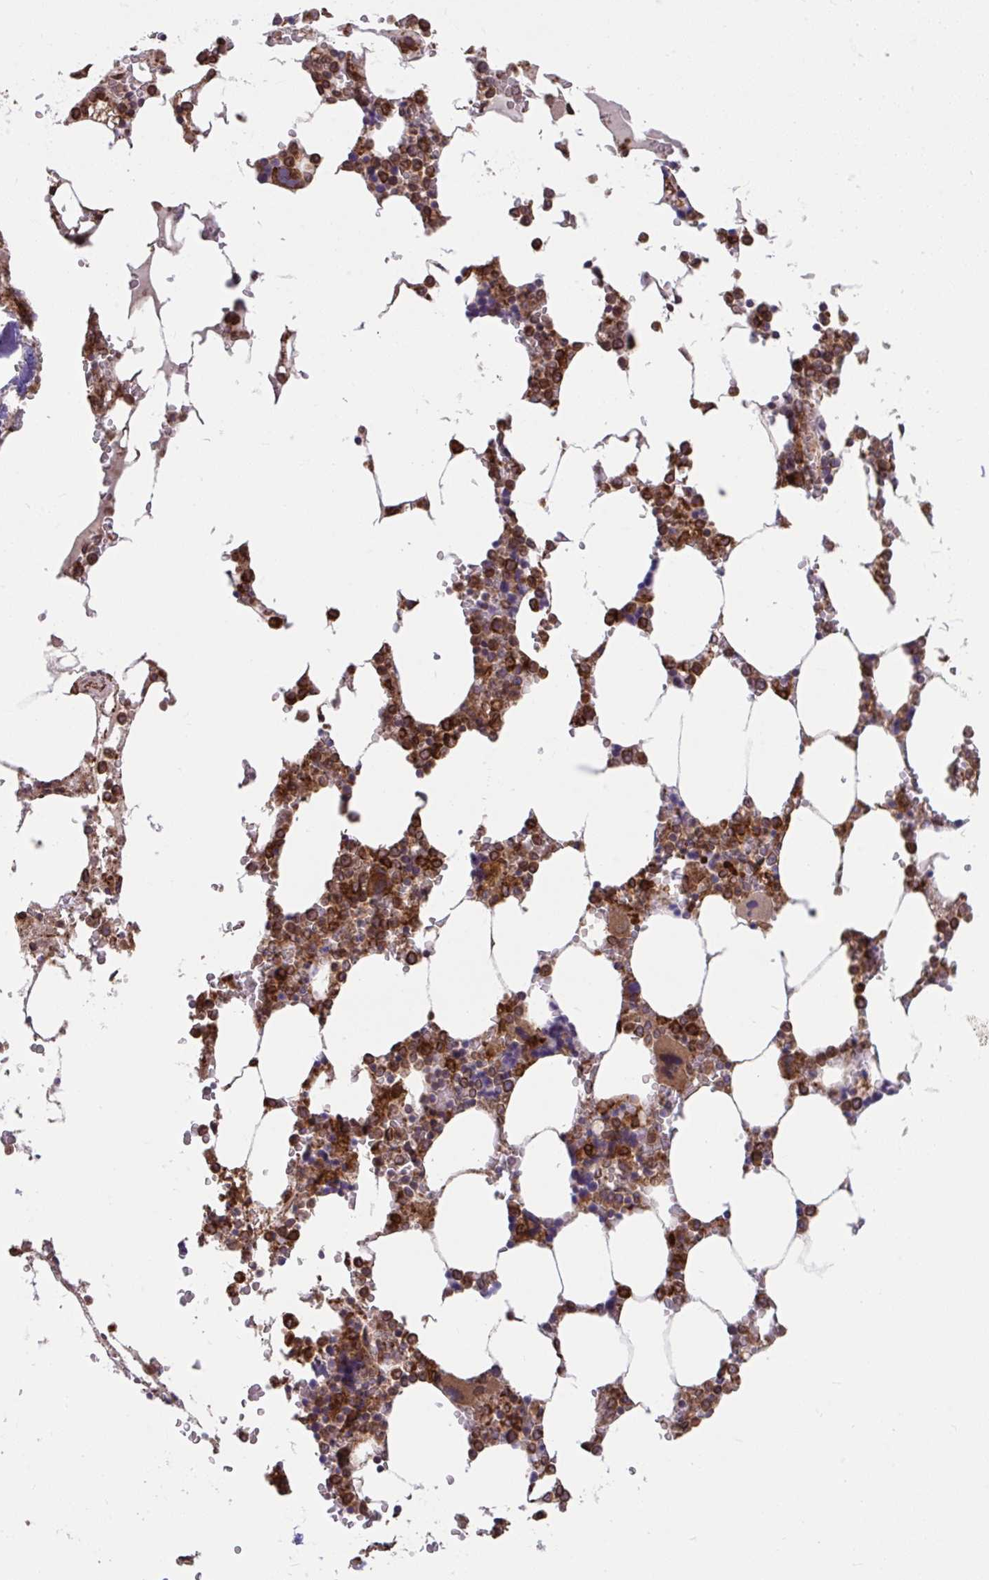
{"staining": {"intensity": "strong", "quantity": ">75%", "location": "cytoplasmic/membranous"}, "tissue": "bone marrow", "cell_type": "Hematopoietic cells", "image_type": "normal", "snomed": [{"axis": "morphology", "description": "Normal tissue, NOS"}, {"axis": "topography", "description": "Bone marrow"}], "caption": "Brown immunohistochemical staining in normal bone marrow shows strong cytoplasmic/membranous staining in about >75% of hematopoietic cells.", "gene": "STIM2", "patient": {"sex": "male", "age": 64}}